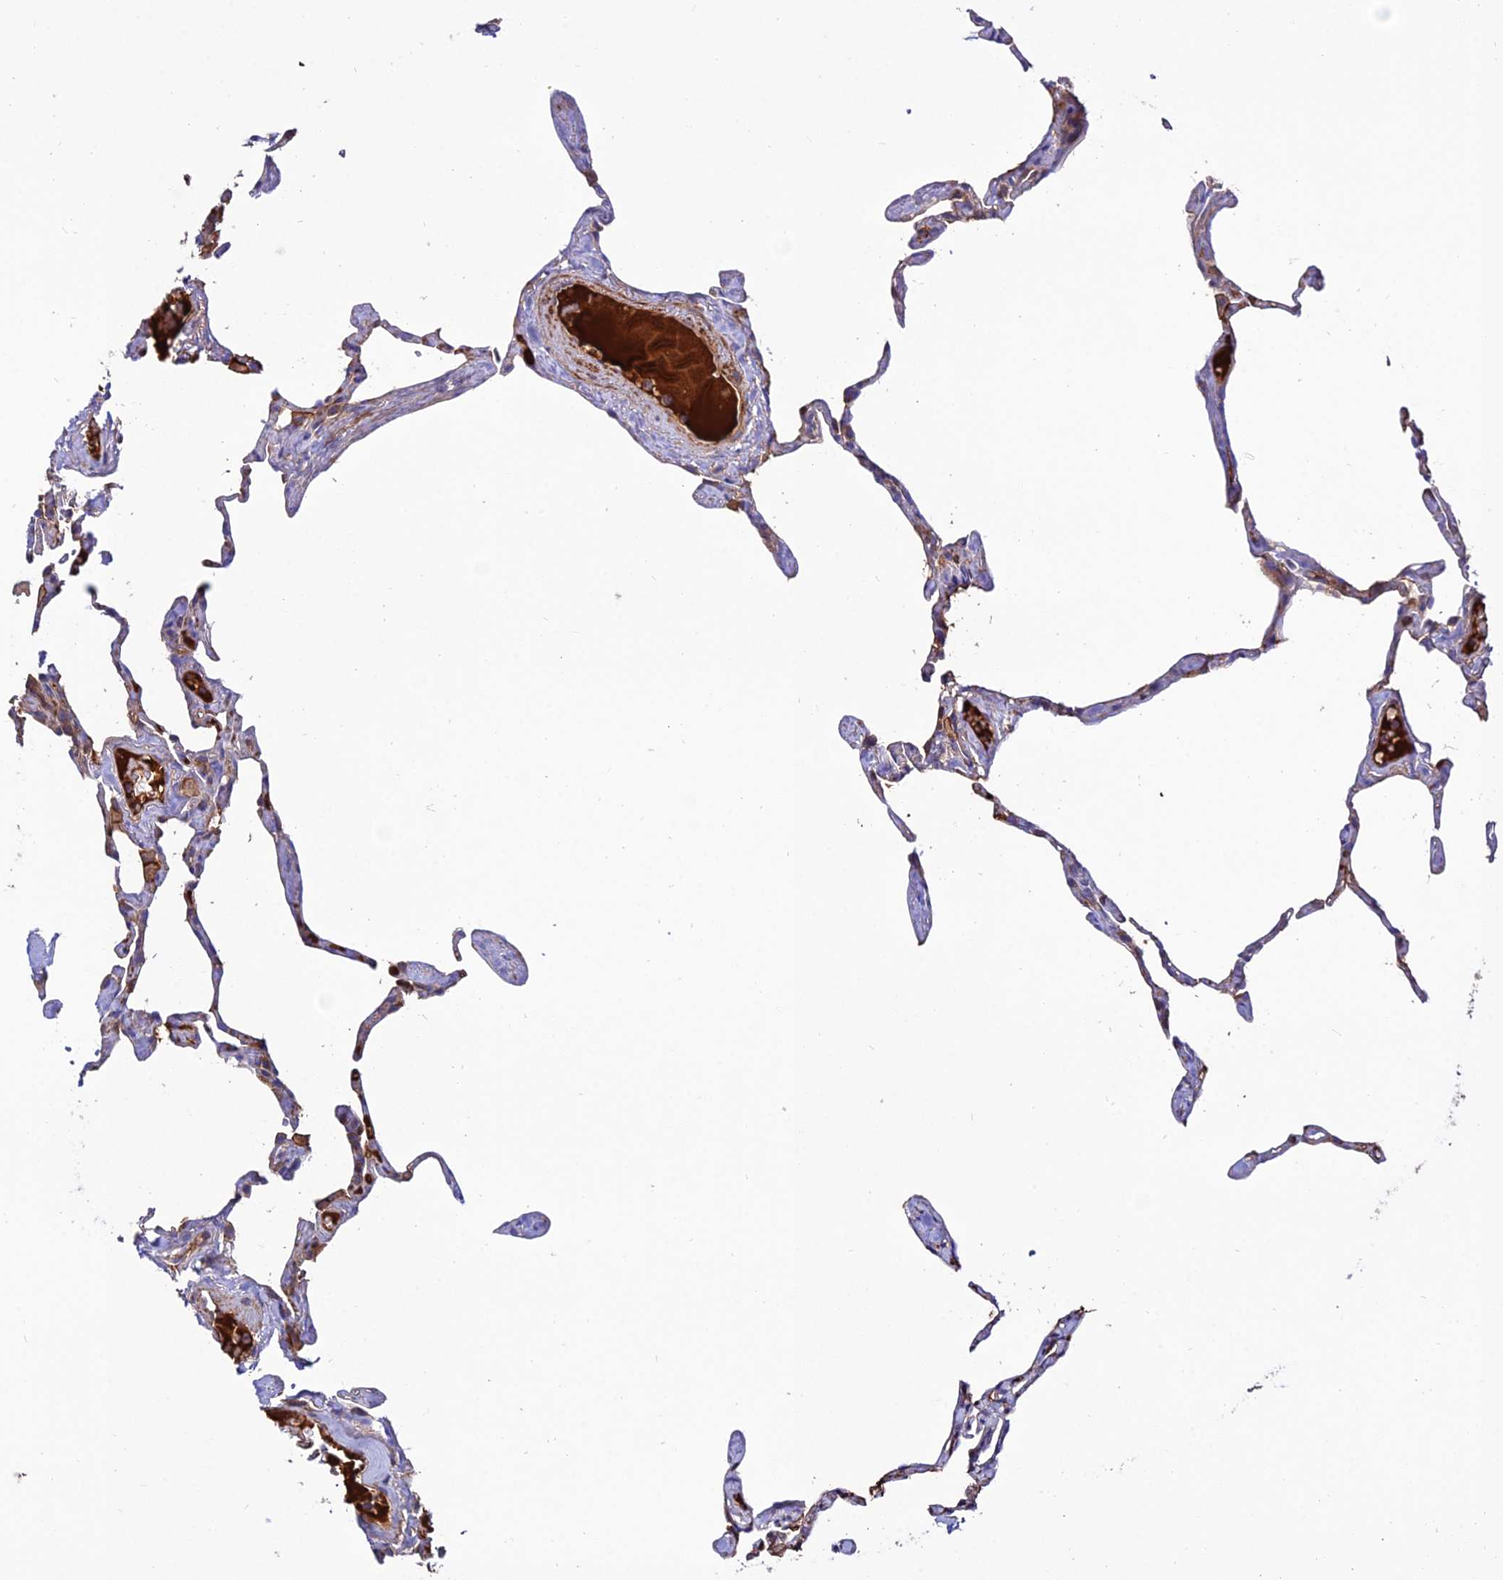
{"staining": {"intensity": "weak", "quantity": "25%-75%", "location": "cytoplasmic/membranous"}, "tissue": "lung", "cell_type": "Alveolar cells", "image_type": "normal", "snomed": [{"axis": "morphology", "description": "Normal tissue, NOS"}, {"axis": "topography", "description": "Lung"}], "caption": "Human lung stained with a protein marker shows weak staining in alveolar cells.", "gene": "PYM1", "patient": {"sex": "male", "age": 65}}